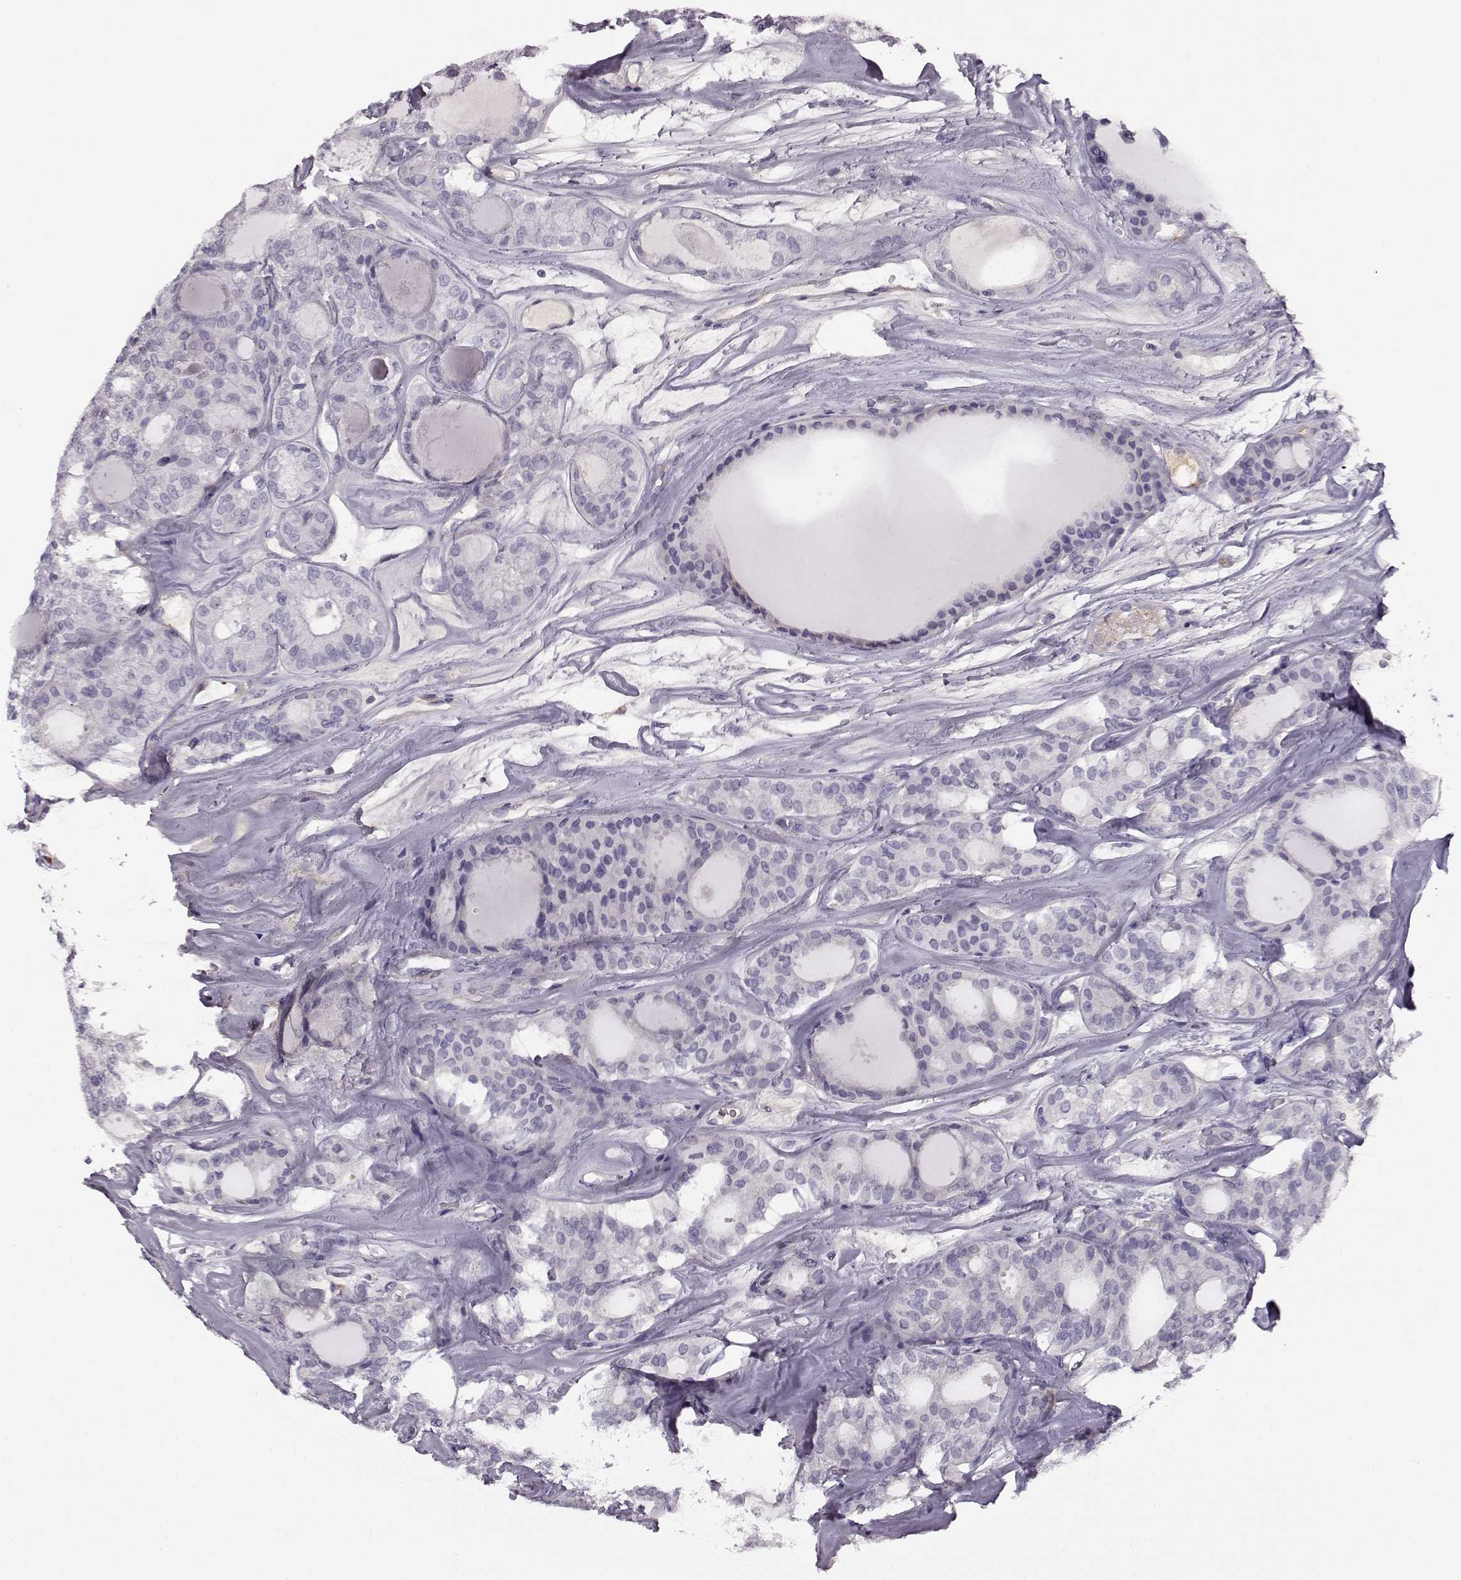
{"staining": {"intensity": "negative", "quantity": "none", "location": "none"}, "tissue": "thyroid cancer", "cell_type": "Tumor cells", "image_type": "cancer", "snomed": [{"axis": "morphology", "description": "Follicular adenoma carcinoma, NOS"}, {"axis": "topography", "description": "Thyroid gland"}], "caption": "Protein analysis of follicular adenoma carcinoma (thyroid) reveals no significant expression in tumor cells.", "gene": "TRIM69", "patient": {"sex": "male", "age": 75}}